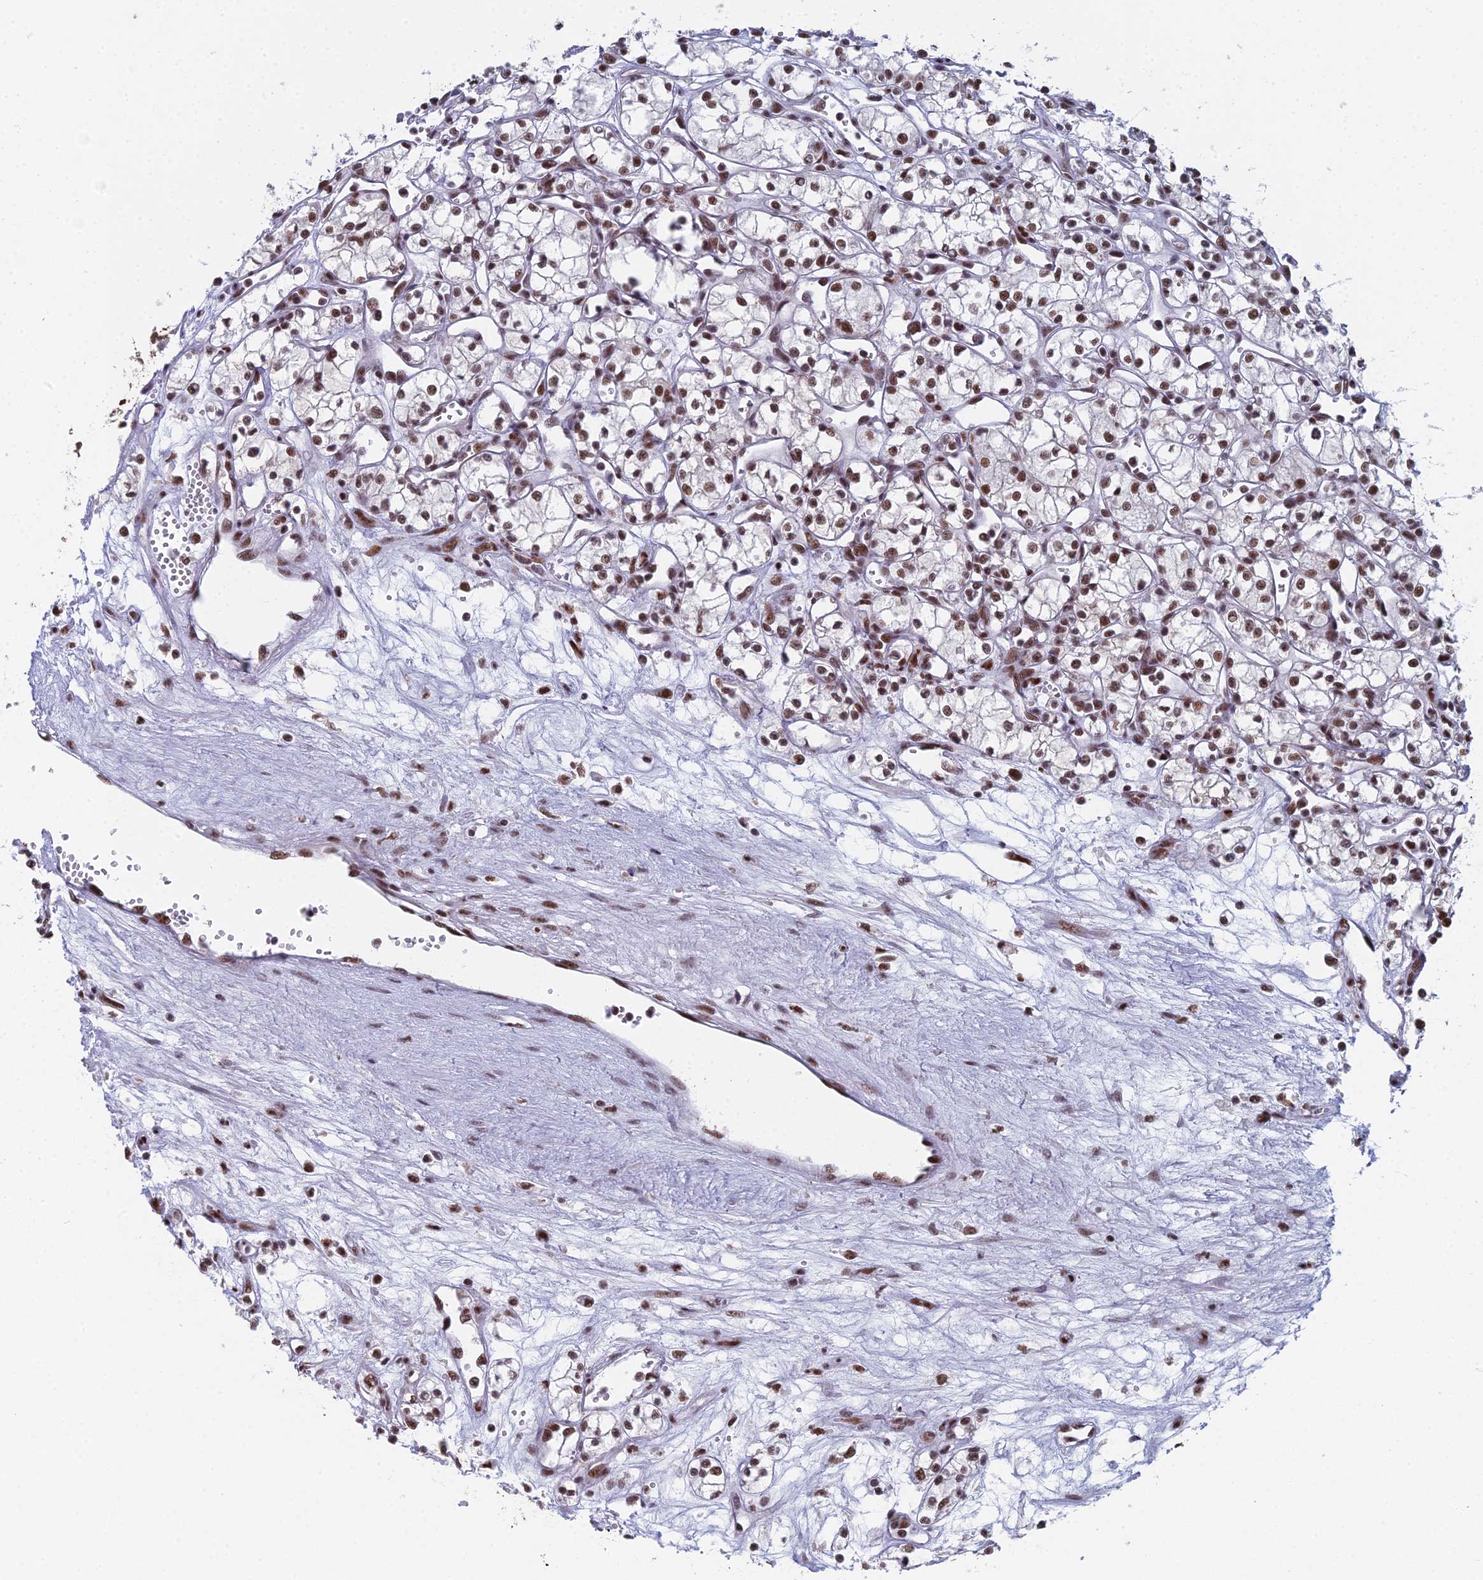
{"staining": {"intensity": "moderate", "quantity": ">75%", "location": "nuclear"}, "tissue": "renal cancer", "cell_type": "Tumor cells", "image_type": "cancer", "snomed": [{"axis": "morphology", "description": "Adenocarcinoma, NOS"}, {"axis": "topography", "description": "Kidney"}], "caption": "Renal cancer (adenocarcinoma) tissue exhibits moderate nuclear staining in approximately >75% of tumor cells, visualized by immunohistochemistry.", "gene": "SF3B3", "patient": {"sex": "male", "age": 59}}